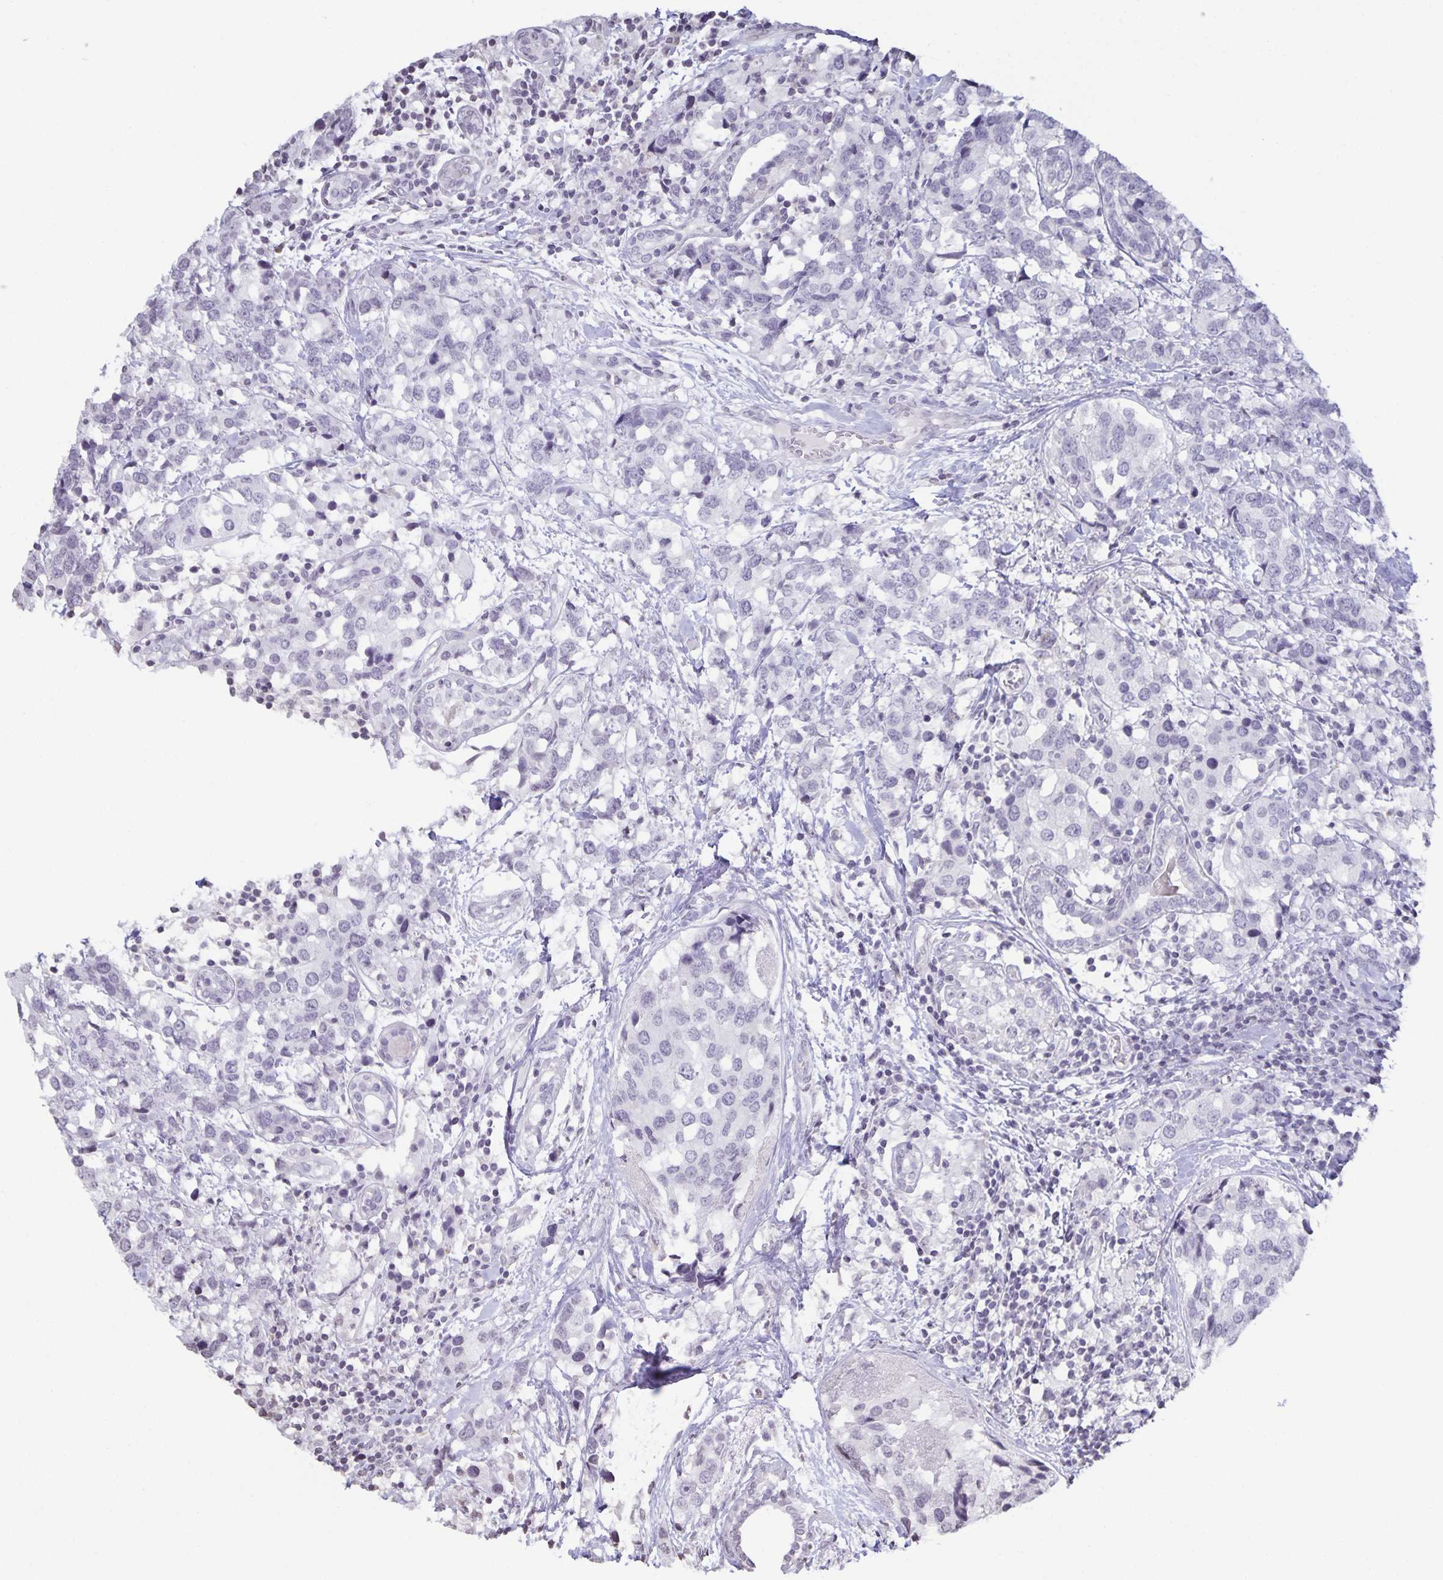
{"staining": {"intensity": "negative", "quantity": "none", "location": "none"}, "tissue": "breast cancer", "cell_type": "Tumor cells", "image_type": "cancer", "snomed": [{"axis": "morphology", "description": "Lobular carcinoma"}, {"axis": "topography", "description": "Breast"}], "caption": "The IHC photomicrograph has no significant staining in tumor cells of breast cancer (lobular carcinoma) tissue.", "gene": "AQP4", "patient": {"sex": "female", "age": 59}}